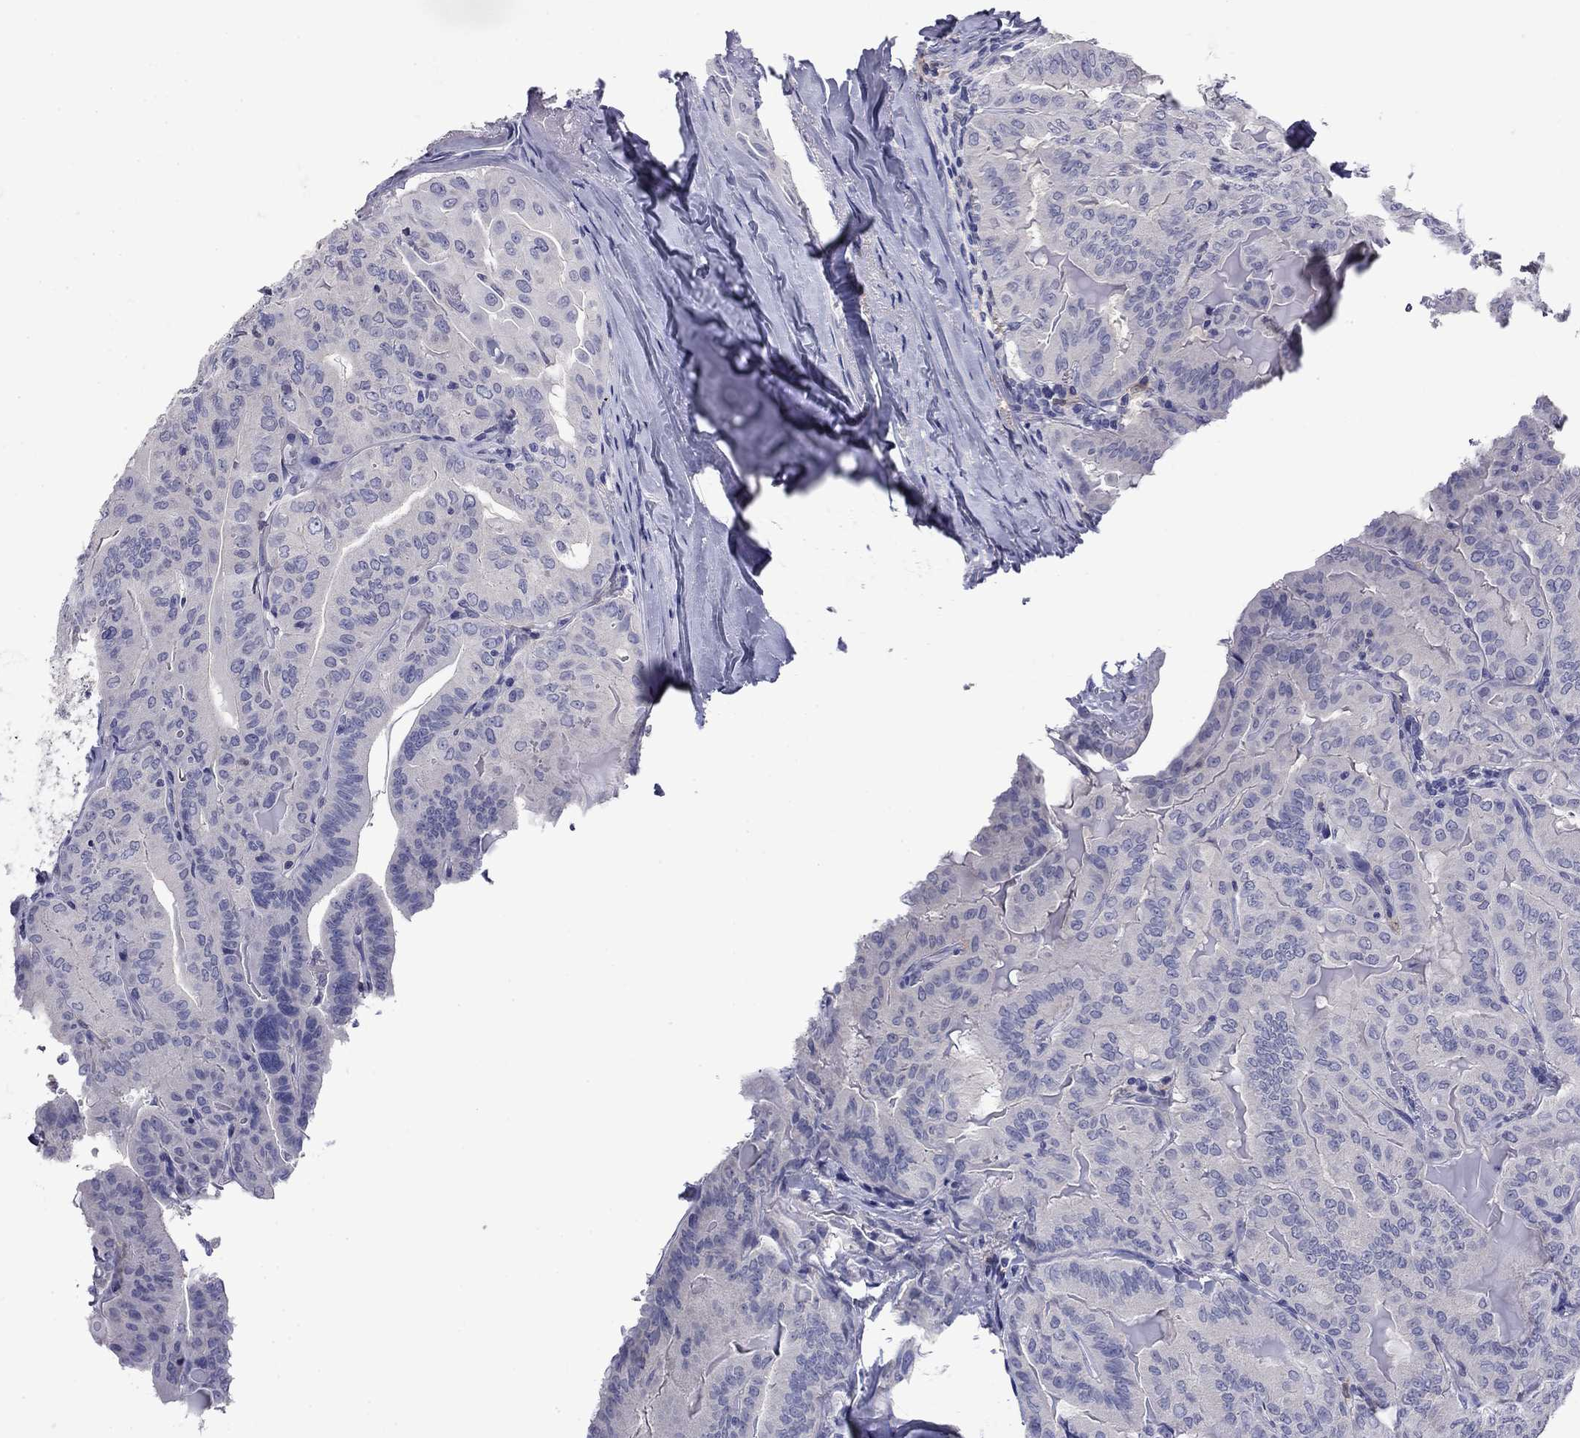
{"staining": {"intensity": "negative", "quantity": "none", "location": "none"}, "tissue": "thyroid cancer", "cell_type": "Tumor cells", "image_type": "cancer", "snomed": [{"axis": "morphology", "description": "Papillary adenocarcinoma, NOS"}, {"axis": "topography", "description": "Thyroid gland"}], "caption": "Photomicrograph shows no protein expression in tumor cells of thyroid papillary adenocarcinoma tissue.", "gene": "CFAP119", "patient": {"sex": "female", "age": 68}}